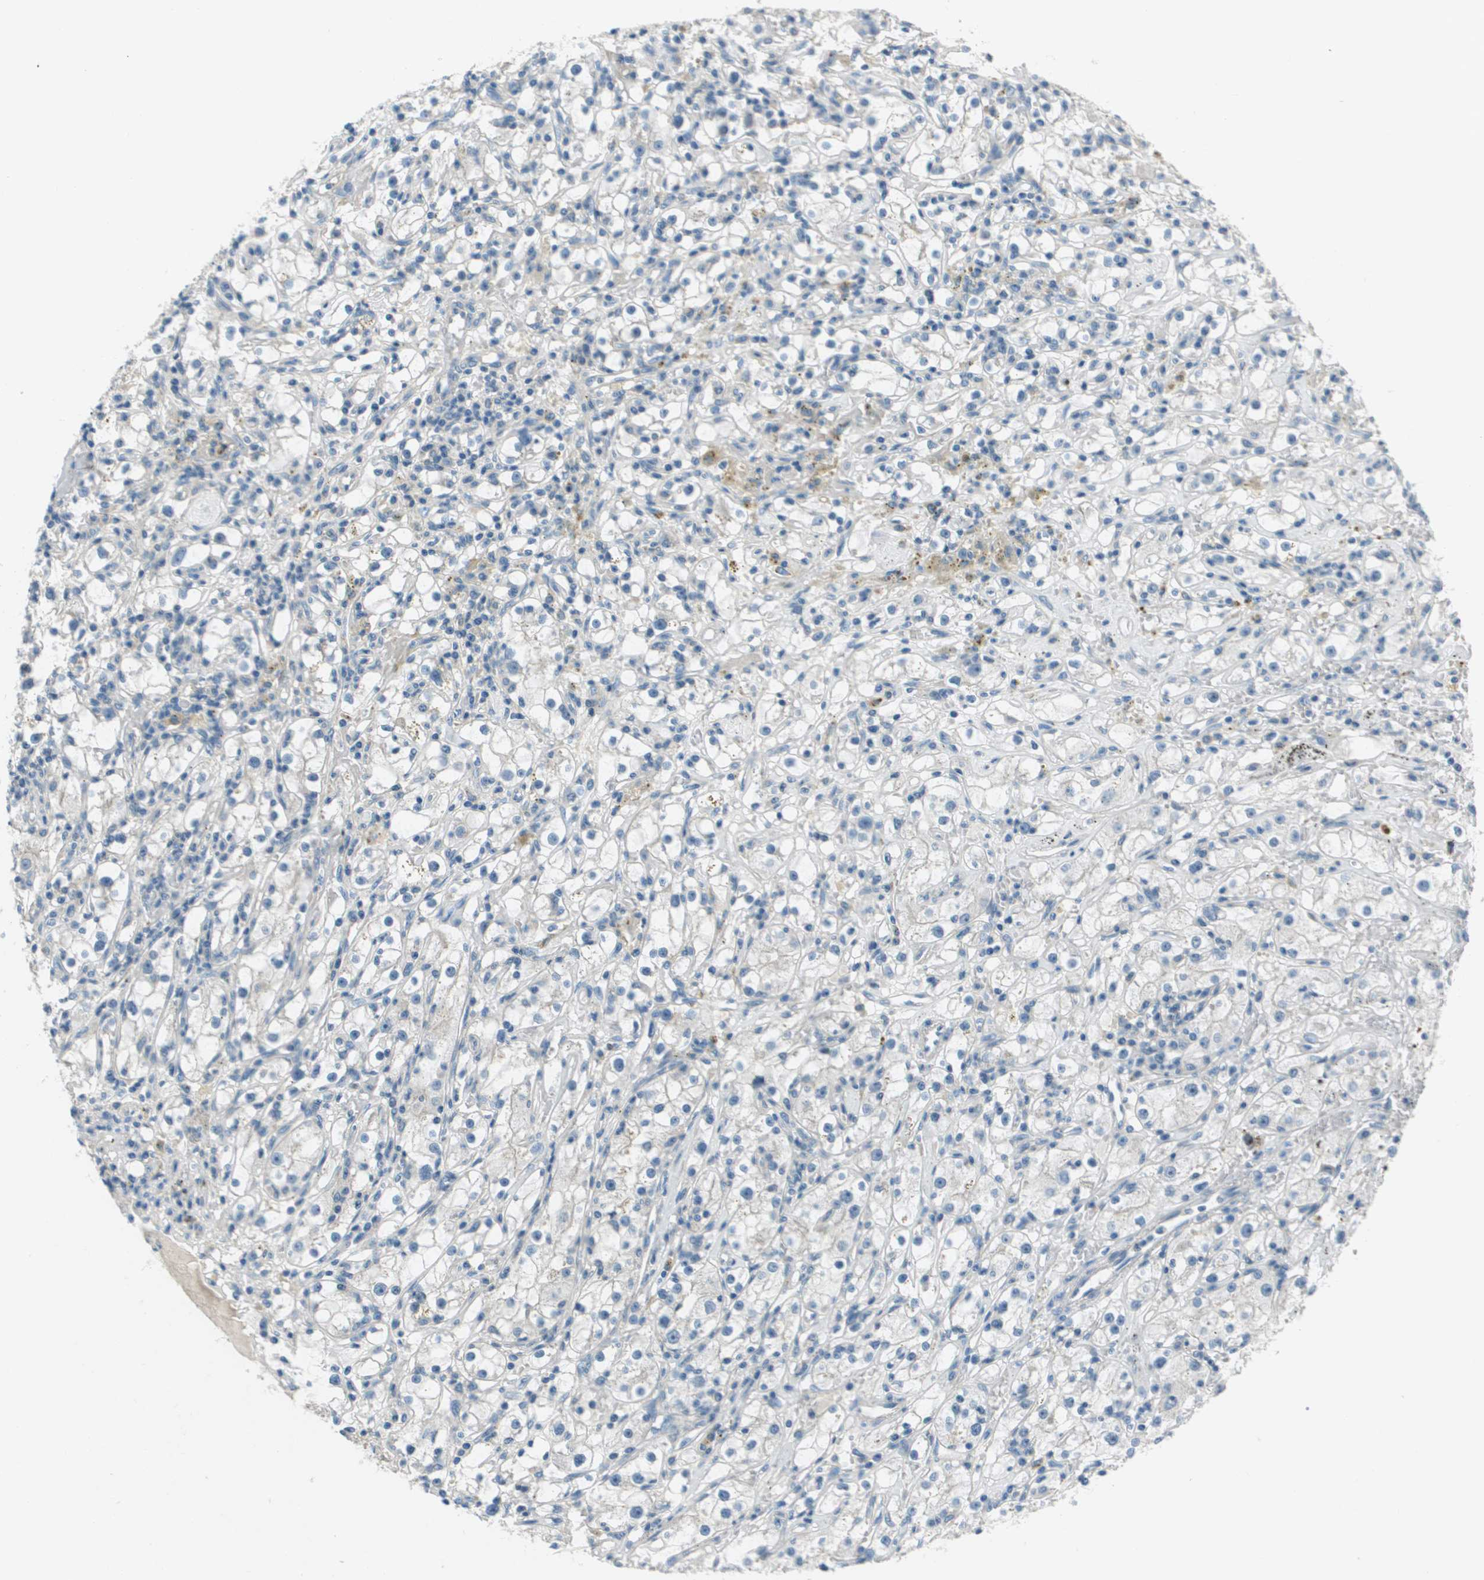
{"staining": {"intensity": "negative", "quantity": "none", "location": "none"}, "tissue": "renal cancer", "cell_type": "Tumor cells", "image_type": "cancer", "snomed": [{"axis": "morphology", "description": "Adenocarcinoma, NOS"}, {"axis": "topography", "description": "Kidney"}], "caption": "Immunohistochemistry (IHC) micrograph of human adenocarcinoma (renal) stained for a protein (brown), which displays no expression in tumor cells. (Brightfield microscopy of DAB (3,3'-diaminobenzidine) IHC at high magnification).", "gene": "PCOLCE", "patient": {"sex": "male", "age": 56}}